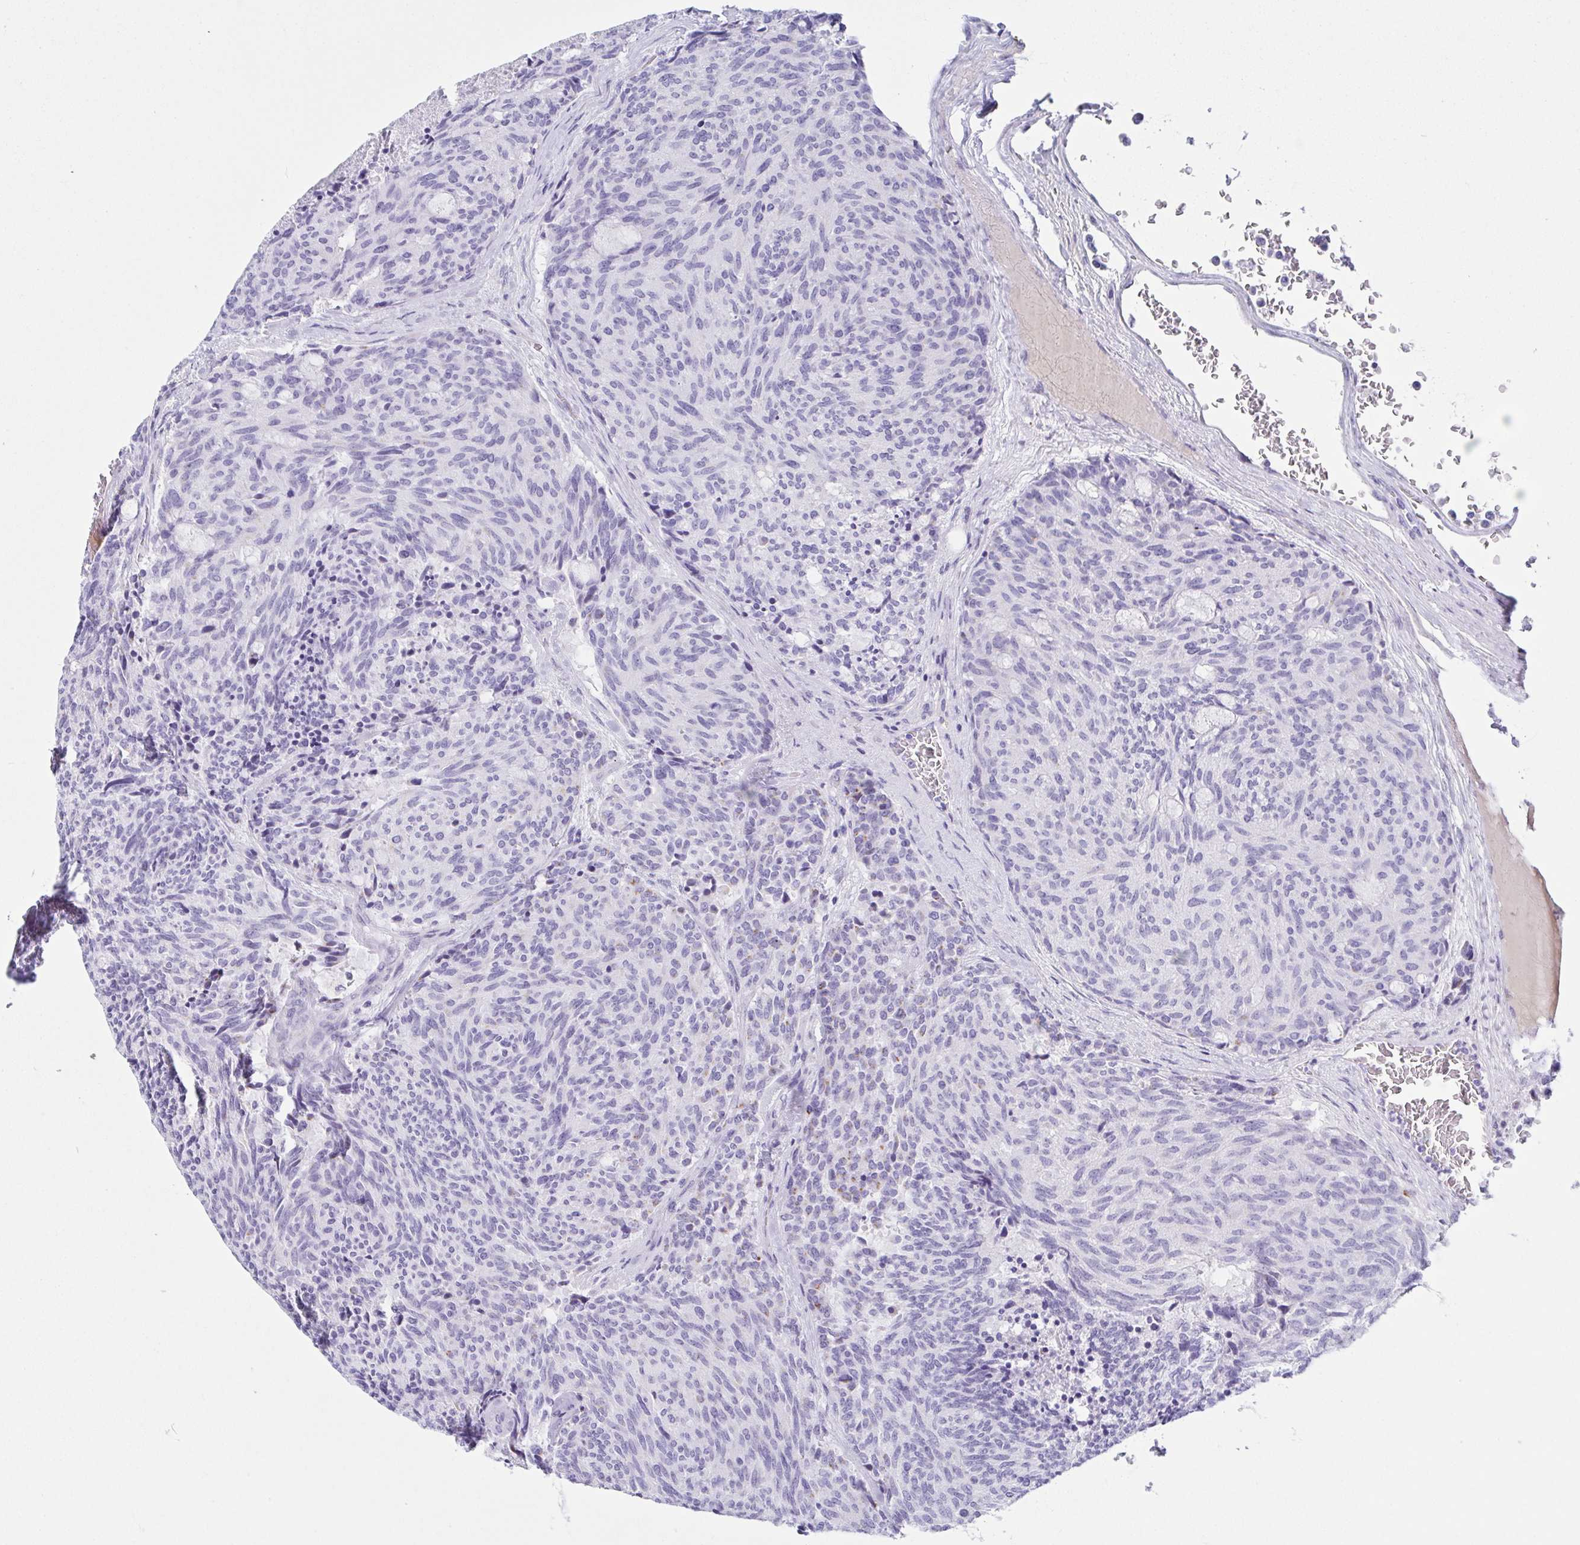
{"staining": {"intensity": "negative", "quantity": "none", "location": "none"}, "tissue": "carcinoid", "cell_type": "Tumor cells", "image_type": "cancer", "snomed": [{"axis": "morphology", "description": "Carcinoid, malignant, NOS"}, {"axis": "topography", "description": "Pancreas"}], "caption": "Immunohistochemistry (IHC) photomicrograph of carcinoid stained for a protein (brown), which exhibits no staining in tumor cells.", "gene": "LDLRAD1", "patient": {"sex": "female", "age": 54}}